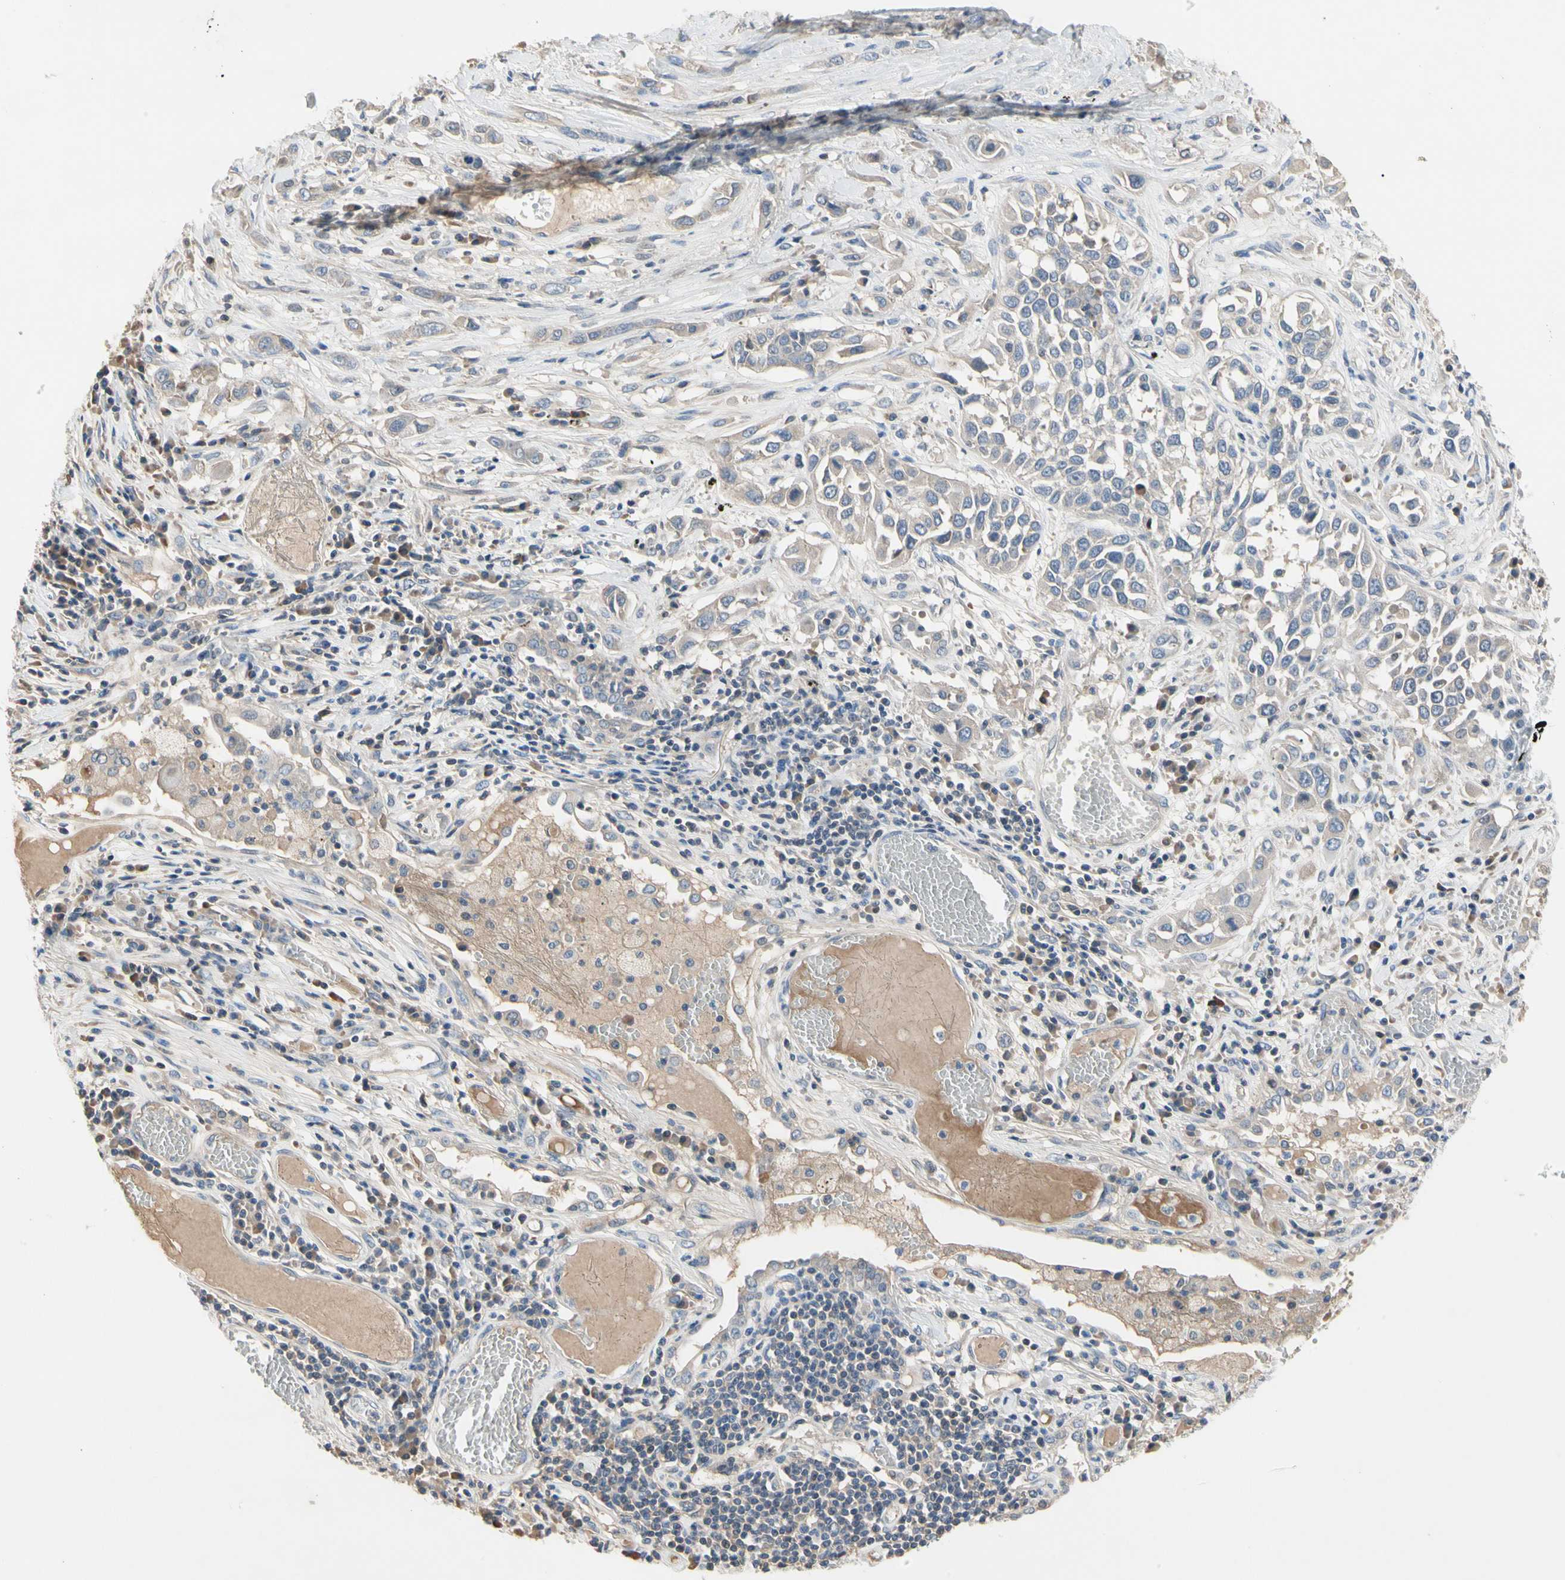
{"staining": {"intensity": "weak", "quantity": "25%-75%", "location": "cytoplasmic/membranous"}, "tissue": "lung cancer", "cell_type": "Tumor cells", "image_type": "cancer", "snomed": [{"axis": "morphology", "description": "Squamous cell carcinoma, NOS"}, {"axis": "topography", "description": "Lung"}], "caption": "Lung cancer tissue displays weak cytoplasmic/membranous expression in approximately 25%-75% of tumor cells The staining is performed using DAB brown chromogen to label protein expression. The nuclei are counter-stained blue using hematoxylin.", "gene": "ECRG4", "patient": {"sex": "male", "age": 71}}